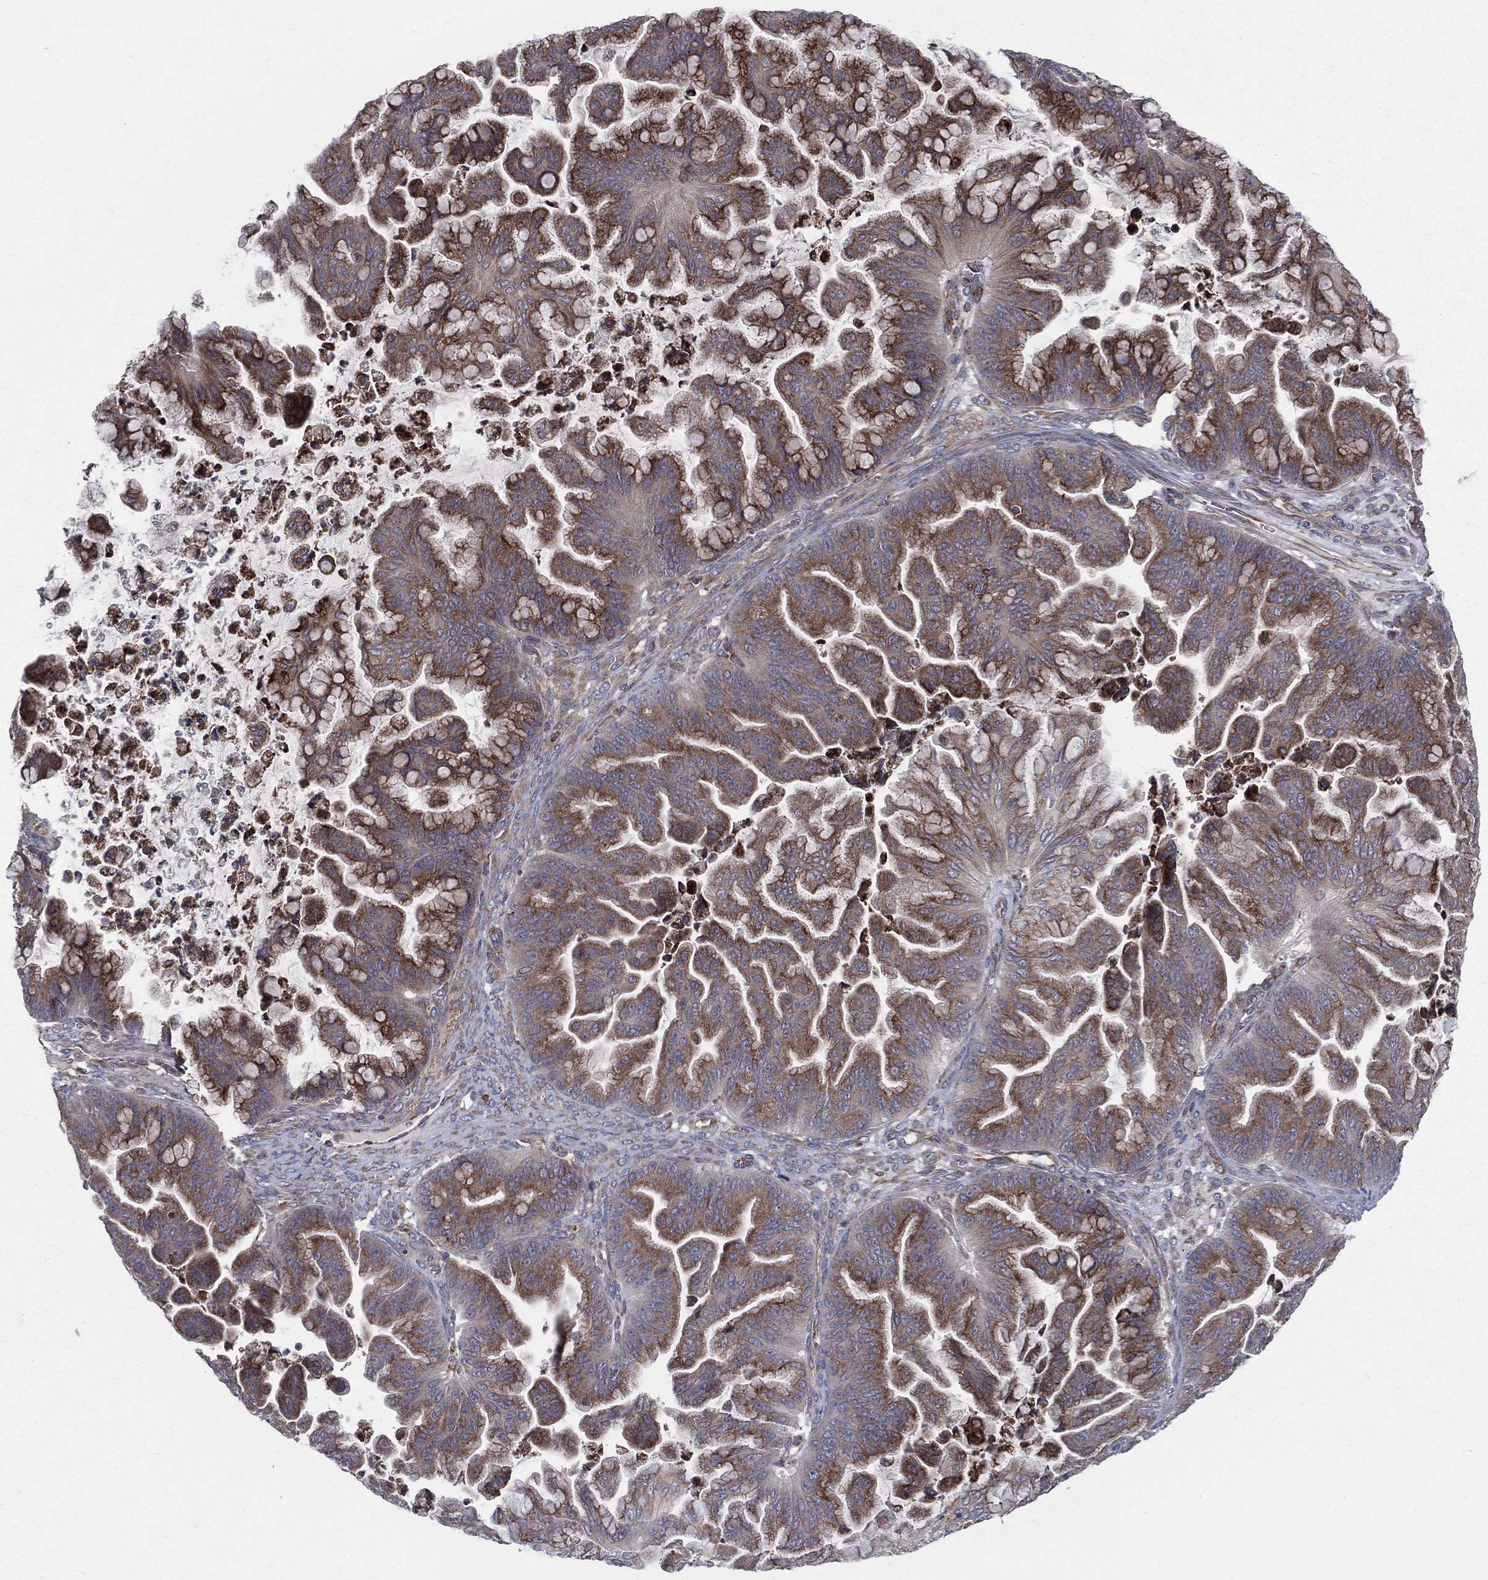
{"staining": {"intensity": "moderate", "quantity": ">75%", "location": "cytoplasmic/membranous"}, "tissue": "ovarian cancer", "cell_type": "Tumor cells", "image_type": "cancer", "snomed": [{"axis": "morphology", "description": "Cystadenocarcinoma, mucinous, NOS"}, {"axis": "topography", "description": "Ovary"}], "caption": "Tumor cells exhibit moderate cytoplasmic/membranous expression in about >75% of cells in ovarian cancer.", "gene": "CCDC159", "patient": {"sex": "female", "age": 67}}